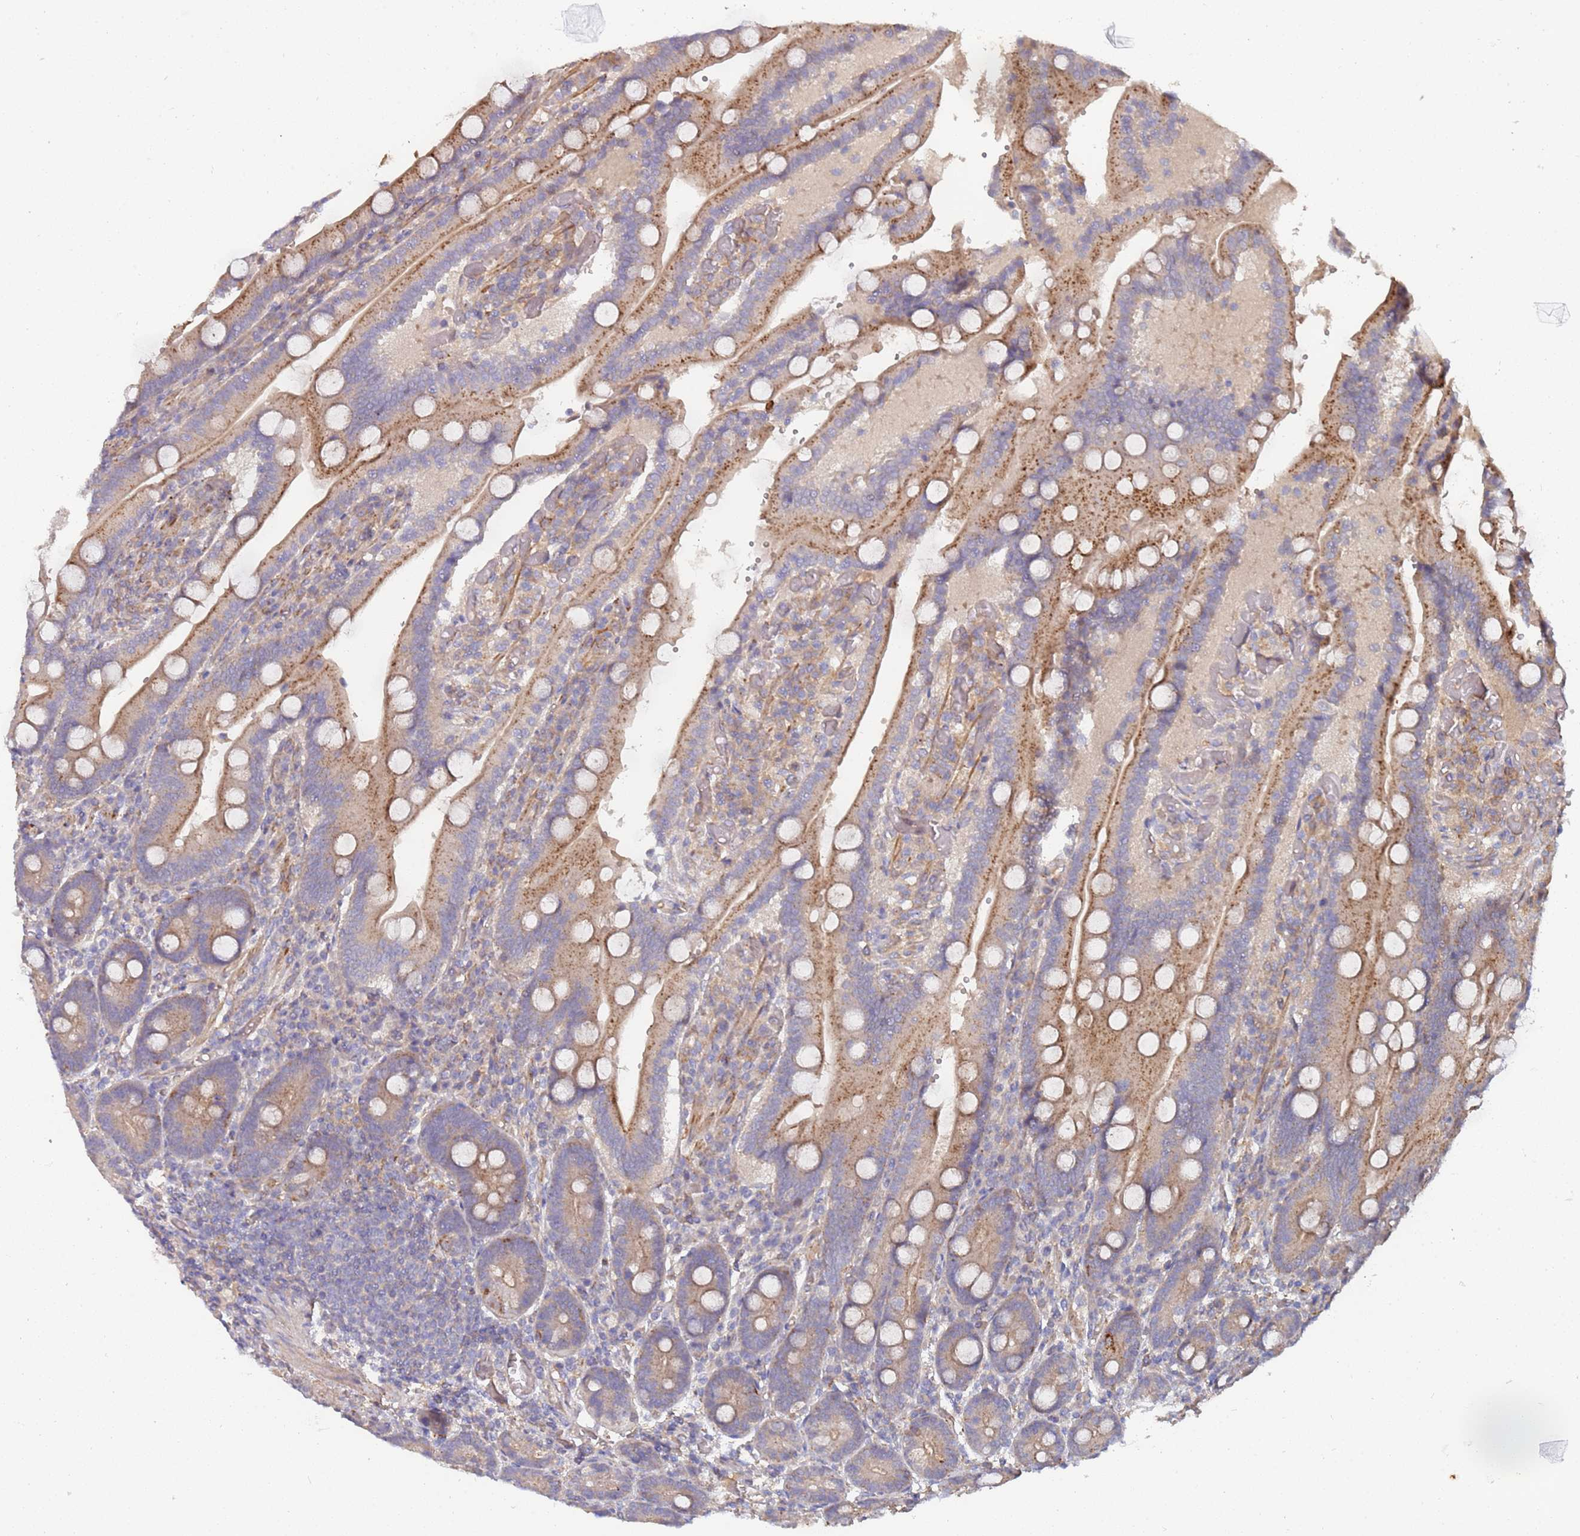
{"staining": {"intensity": "strong", "quantity": "25%-75%", "location": "cytoplasmic/membranous"}, "tissue": "duodenum", "cell_type": "Glandular cells", "image_type": "normal", "snomed": [{"axis": "morphology", "description": "Normal tissue, NOS"}, {"axis": "topography", "description": "Duodenum"}], "caption": "An image of human duodenum stained for a protein displays strong cytoplasmic/membranous brown staining in glandular cells. (DAB IHC, brown staining for protein, blue staining for nuclei).", "gene": "ABCB6", "patient": {"sex": "female", "age": 62}}